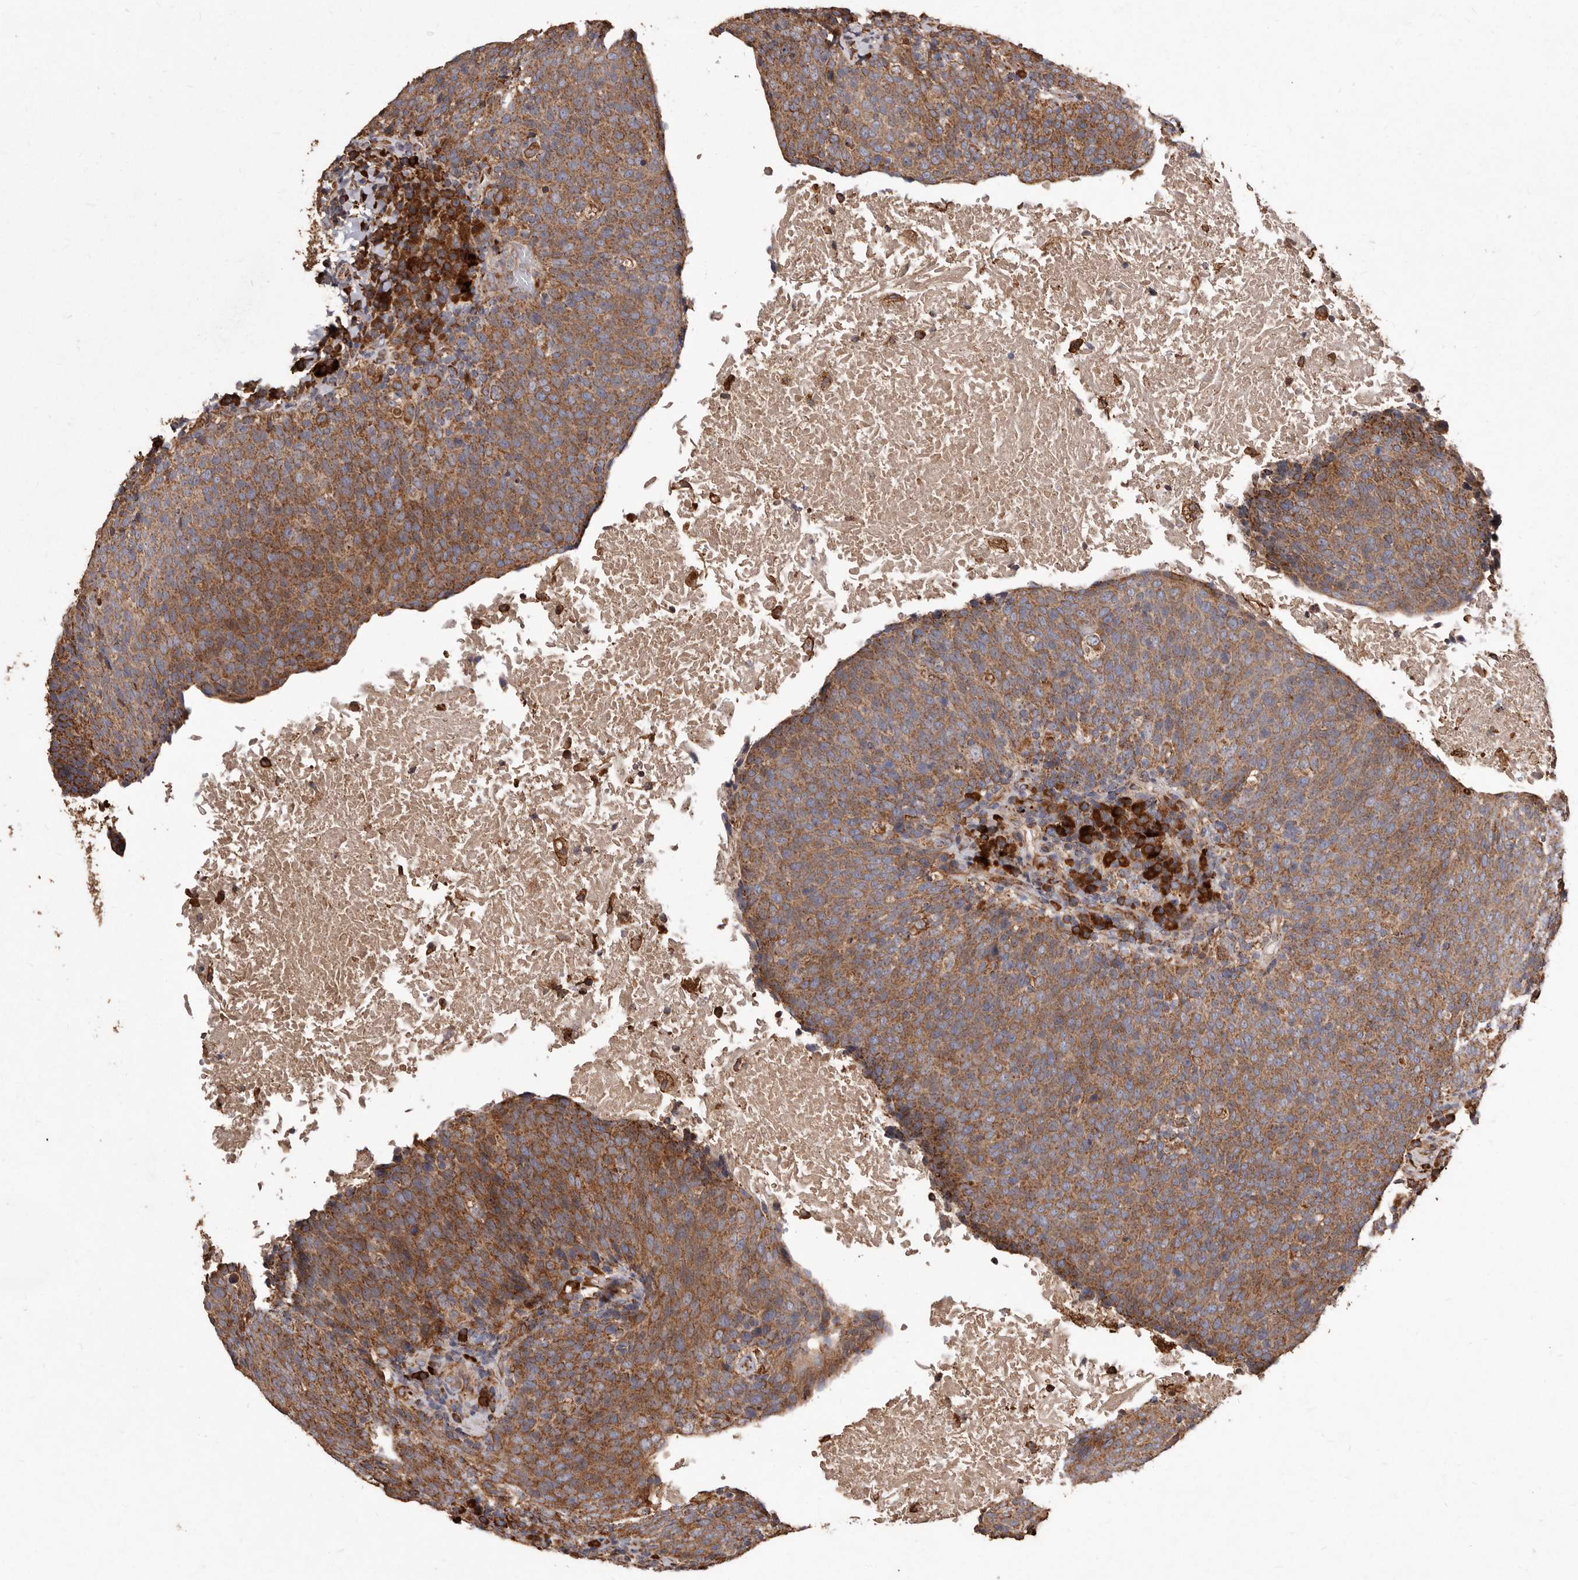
{"staining": {"intensity": "moderate", "quantity": ">75%", "location": "cytoplasmic/membranous"}, "tissue": "head and neck cancer", "cell_type": "Tumor cells", "image_type": "cancer", "snomed": [{"axis": "morphology", "description": "Squamous cell carcinoma, NOS"}, {"axis": "morphology", "description": "Squamous cell carcinoma, metastatic, NOS"}, {"axis": "topography", "description": "Lymph node"}, {"axis": "topography", "description": "Head-Neck"}], "caption": "Immunohistochemical staining of head and neck cancer (metastatic squamous cell carcinoma) demonstrates medium levels of moderate cytoplasmic/membranous positivity in about >75% of tumor cells.", "gene": "STEAP2", "patient": {"sex": "male", "age": 62}}